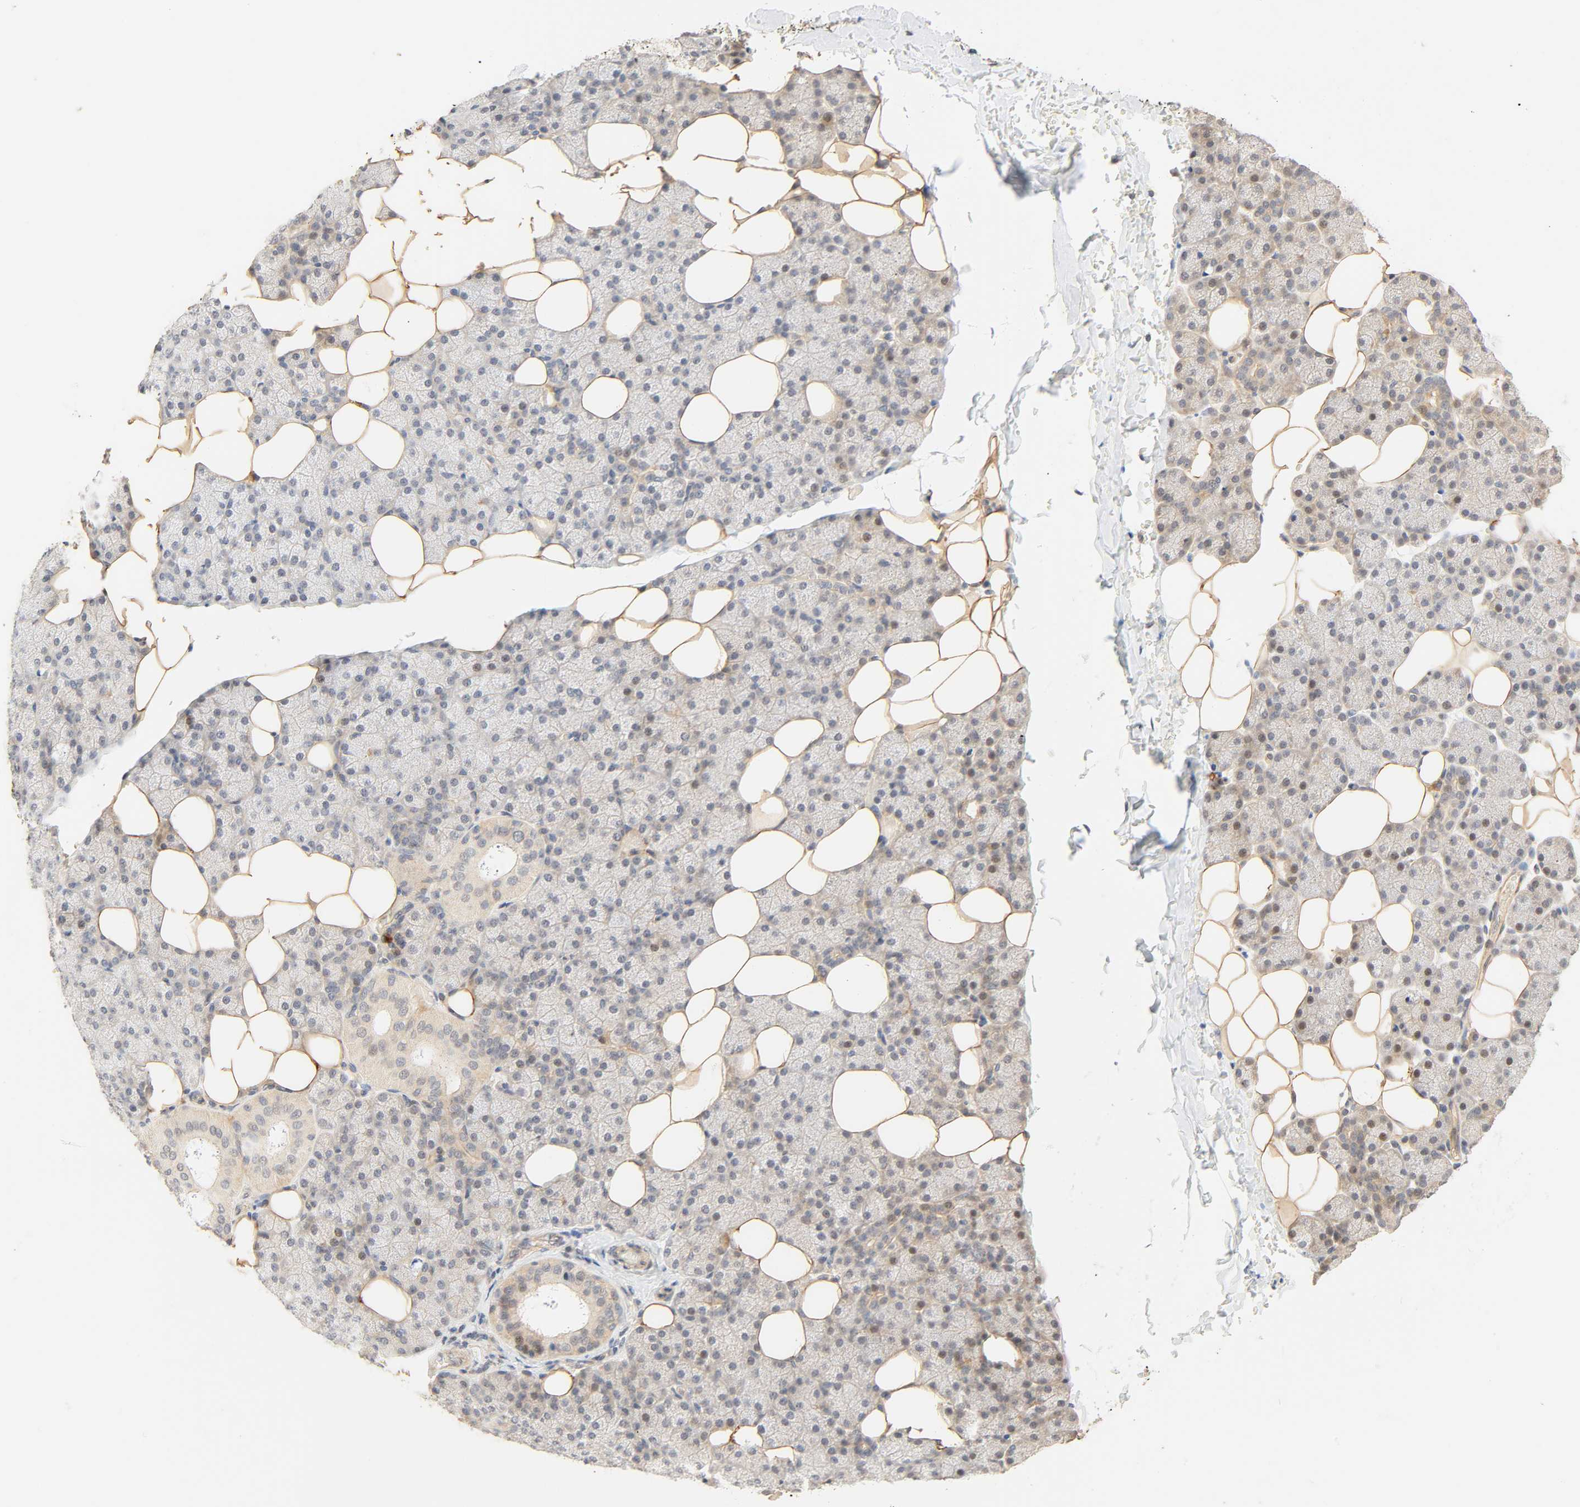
{"staining": {"intensity": "weak", "quantity": "25%-75%", "location": "cytoplasmic/membranous"}, "tissue": "salivary gland", "cell_type": "Glandular cells", "image_type": "normal", "snomed": [{"axis": "morphology", "description": "Normal tissue, NOS"}, {"axis": "topography", "description": "Lymph node"}, {"axis": "topography", "description": "Salivary gland"}], "caption": "Protein expression by IHC reveals weak cytoplasmic/membranous positivity in approximately 25%-75% of glandular cells in benign salivary gland.", "gene": "CACNA1G", "patient": {"sex": "male", "age": 8}}